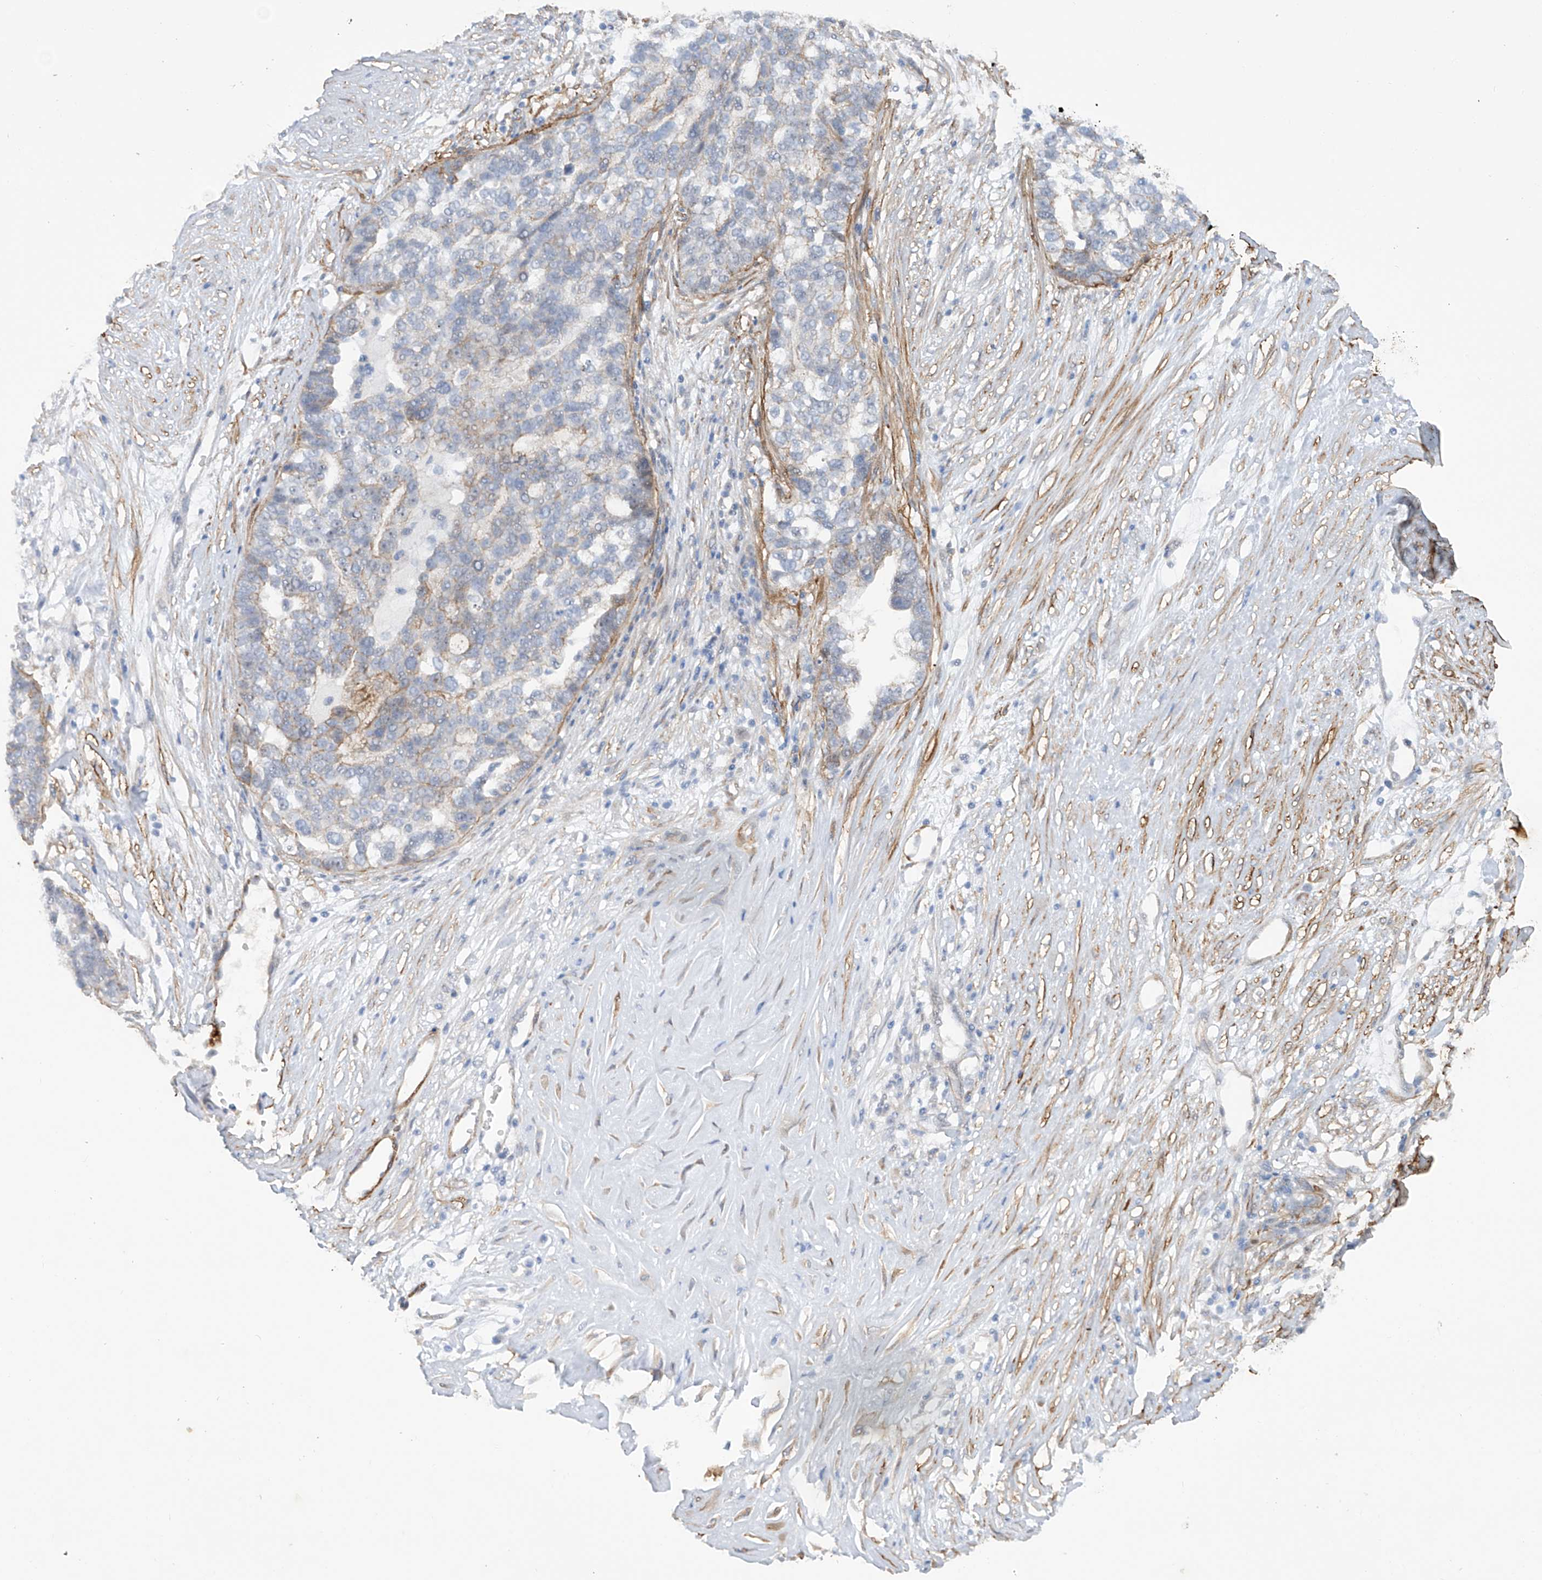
{"staining": {"intensity": "negative", "quantity": "none", "location": "none"}, "tissue": "ovarian cancer", "cell_type": "Tumor cells", "image_type": "cancer", "snomed": [{"axis": "morphology", "description": "Cystadenocarcinoma, serous, NOS"}, {"axis": "topography", "description": "Ovary"}], "caption": "Immunohistochemistry (IHC) micrograph of ovarian cancer (serous cystadenocarcinoma) stained for a protein (brown), which exhibits no expression in tumor cells.", "gene": "ZNF490", "patient": {"sex": "female", "age": 59}}